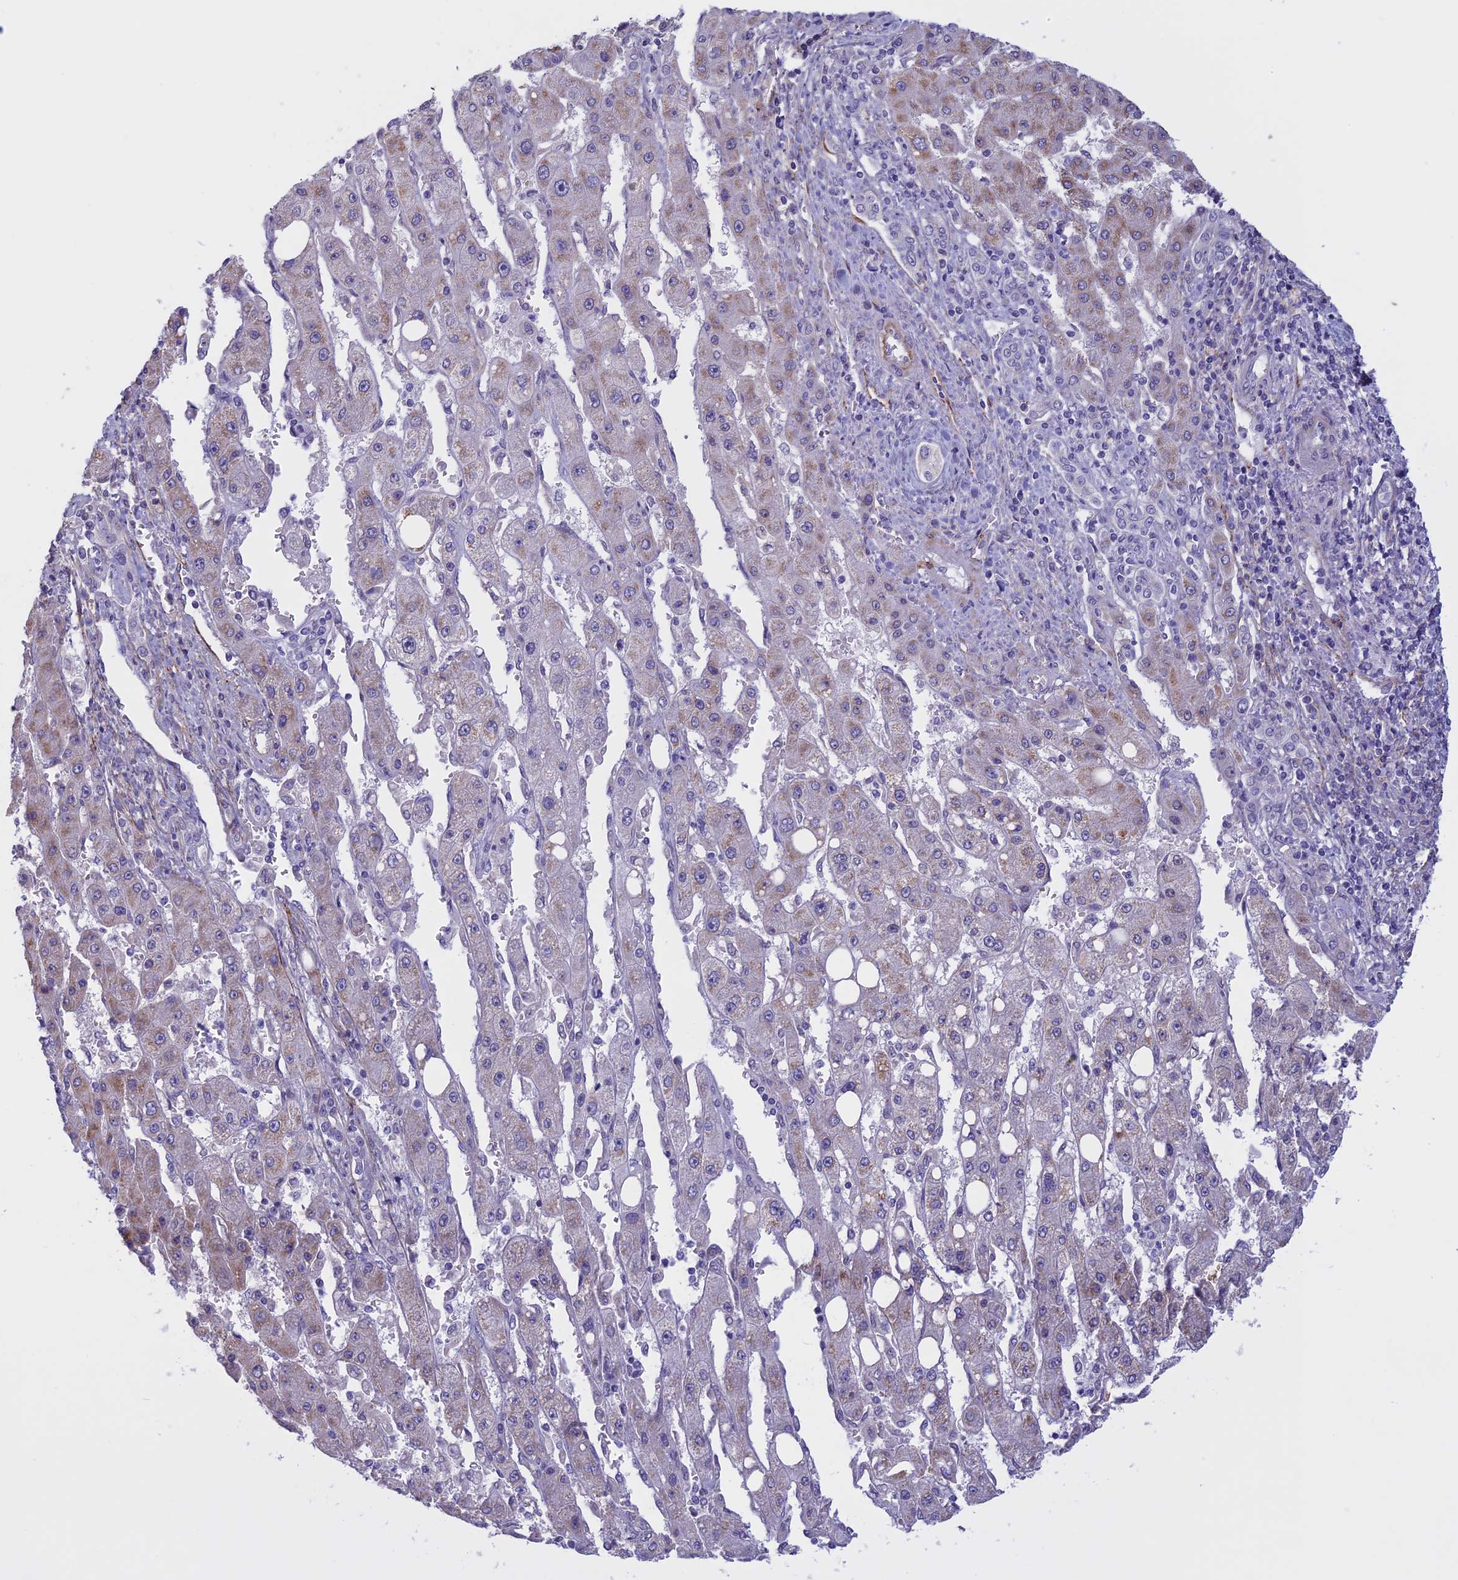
{"staining": {"intensity": "weak", "quantity": "<25%", "location": "cytoplasmic/membranous"}, "tissue": "liver cancer", "cell_type": "Tumor cells", "image_type": "cancer", "snomed": [{"axis": "morphology", "description": "Carcinoma, Hepatocellular, NOS"}, {"axis": "topography", "description": "Liver"}], "caption": "DAB immunohistochemical staining of human liver cancer reveals no significant positivity in tumor cells.", "gene": "SPHKAP", "patient": {"sex": "female", "age": 73}}